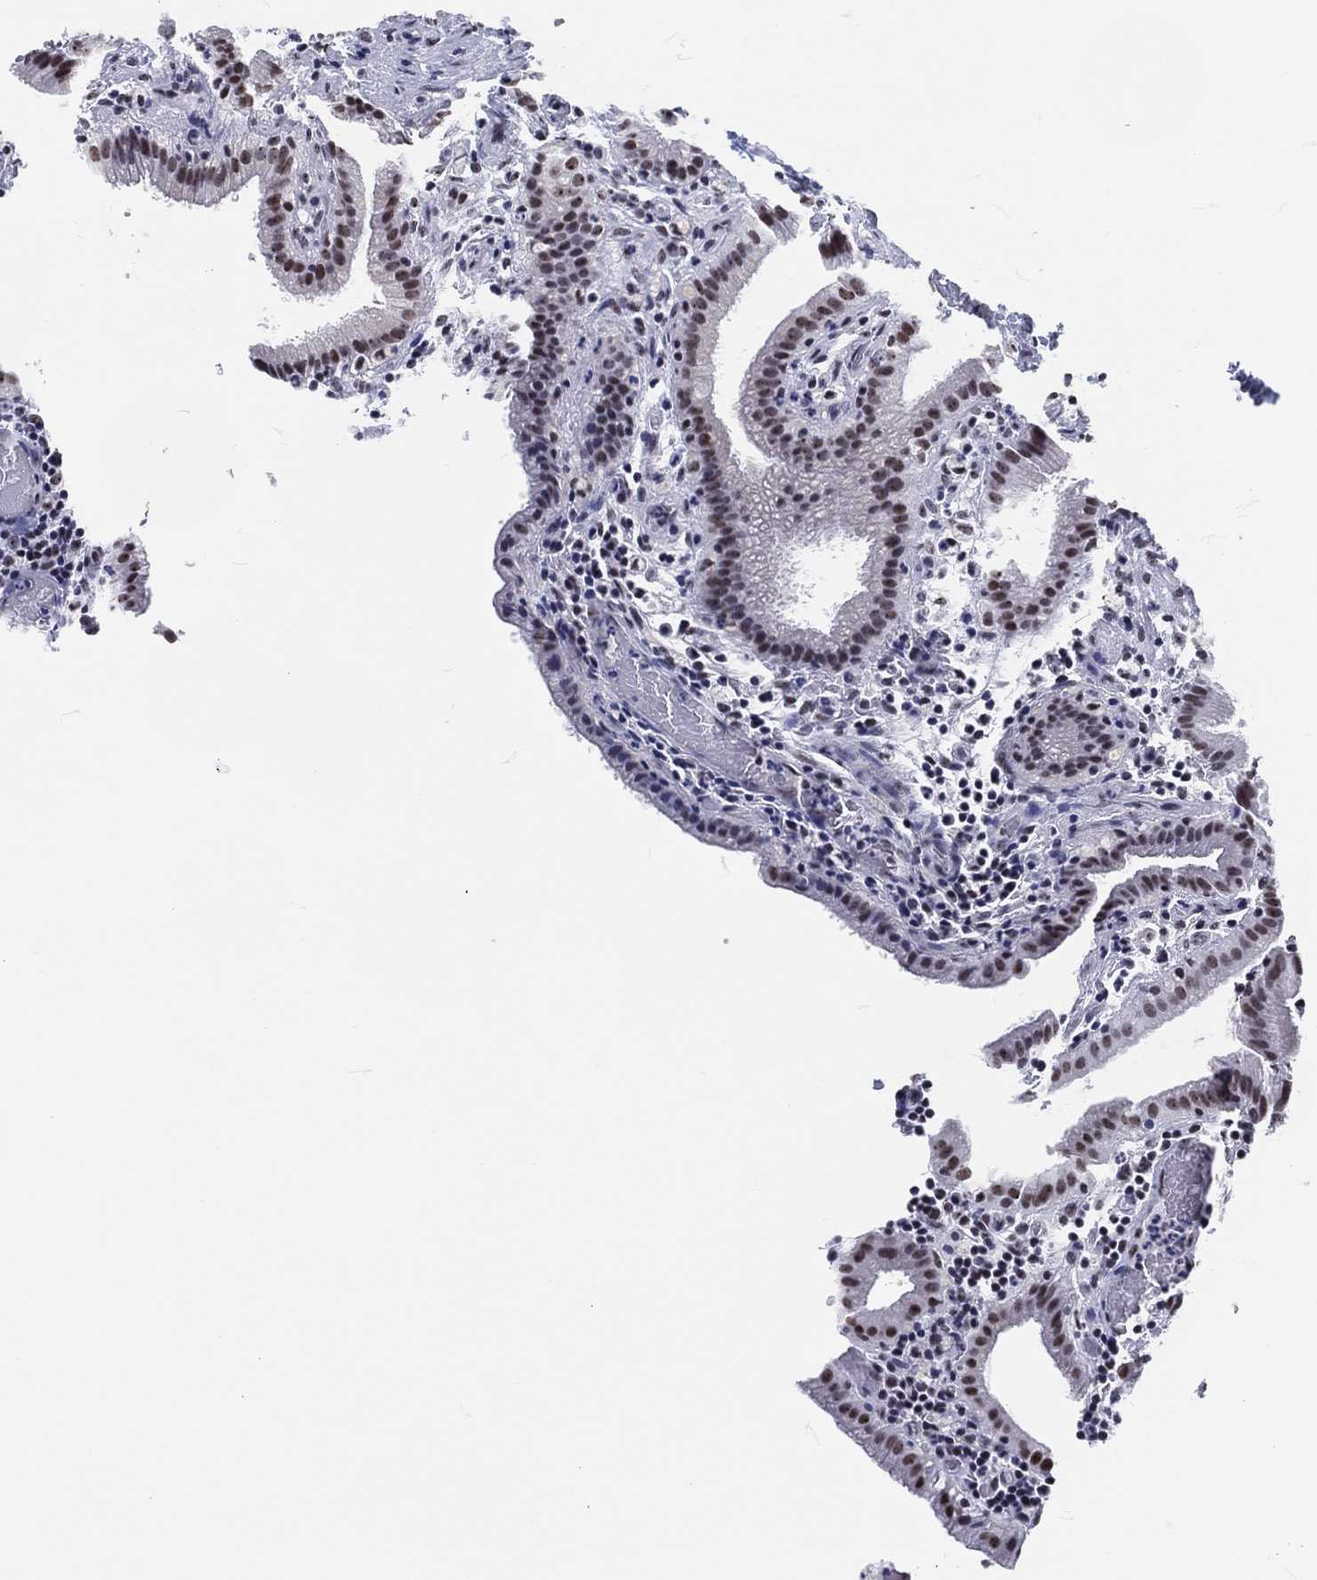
{"staining": {"intensity": "weak", "quantity": "25%-75%", "location": "nuclear"}, "tissue": "gallbladder", "cell_type": "Glandular cells", "image_type": "normal", "snomed": [{"axis": "morphology", "description": "Normal tissue, NOS"}, {"axis": "topography", "description": "Gallbladder"}], "caption": "Weak nuclear positivity for a protein is appreciated in about 25%-75% of glandular cells of normal gallbladder using immunohistochemistry.", "gene": "MAPK8IP1", "patient": {"sex": "male", "age": 62}}